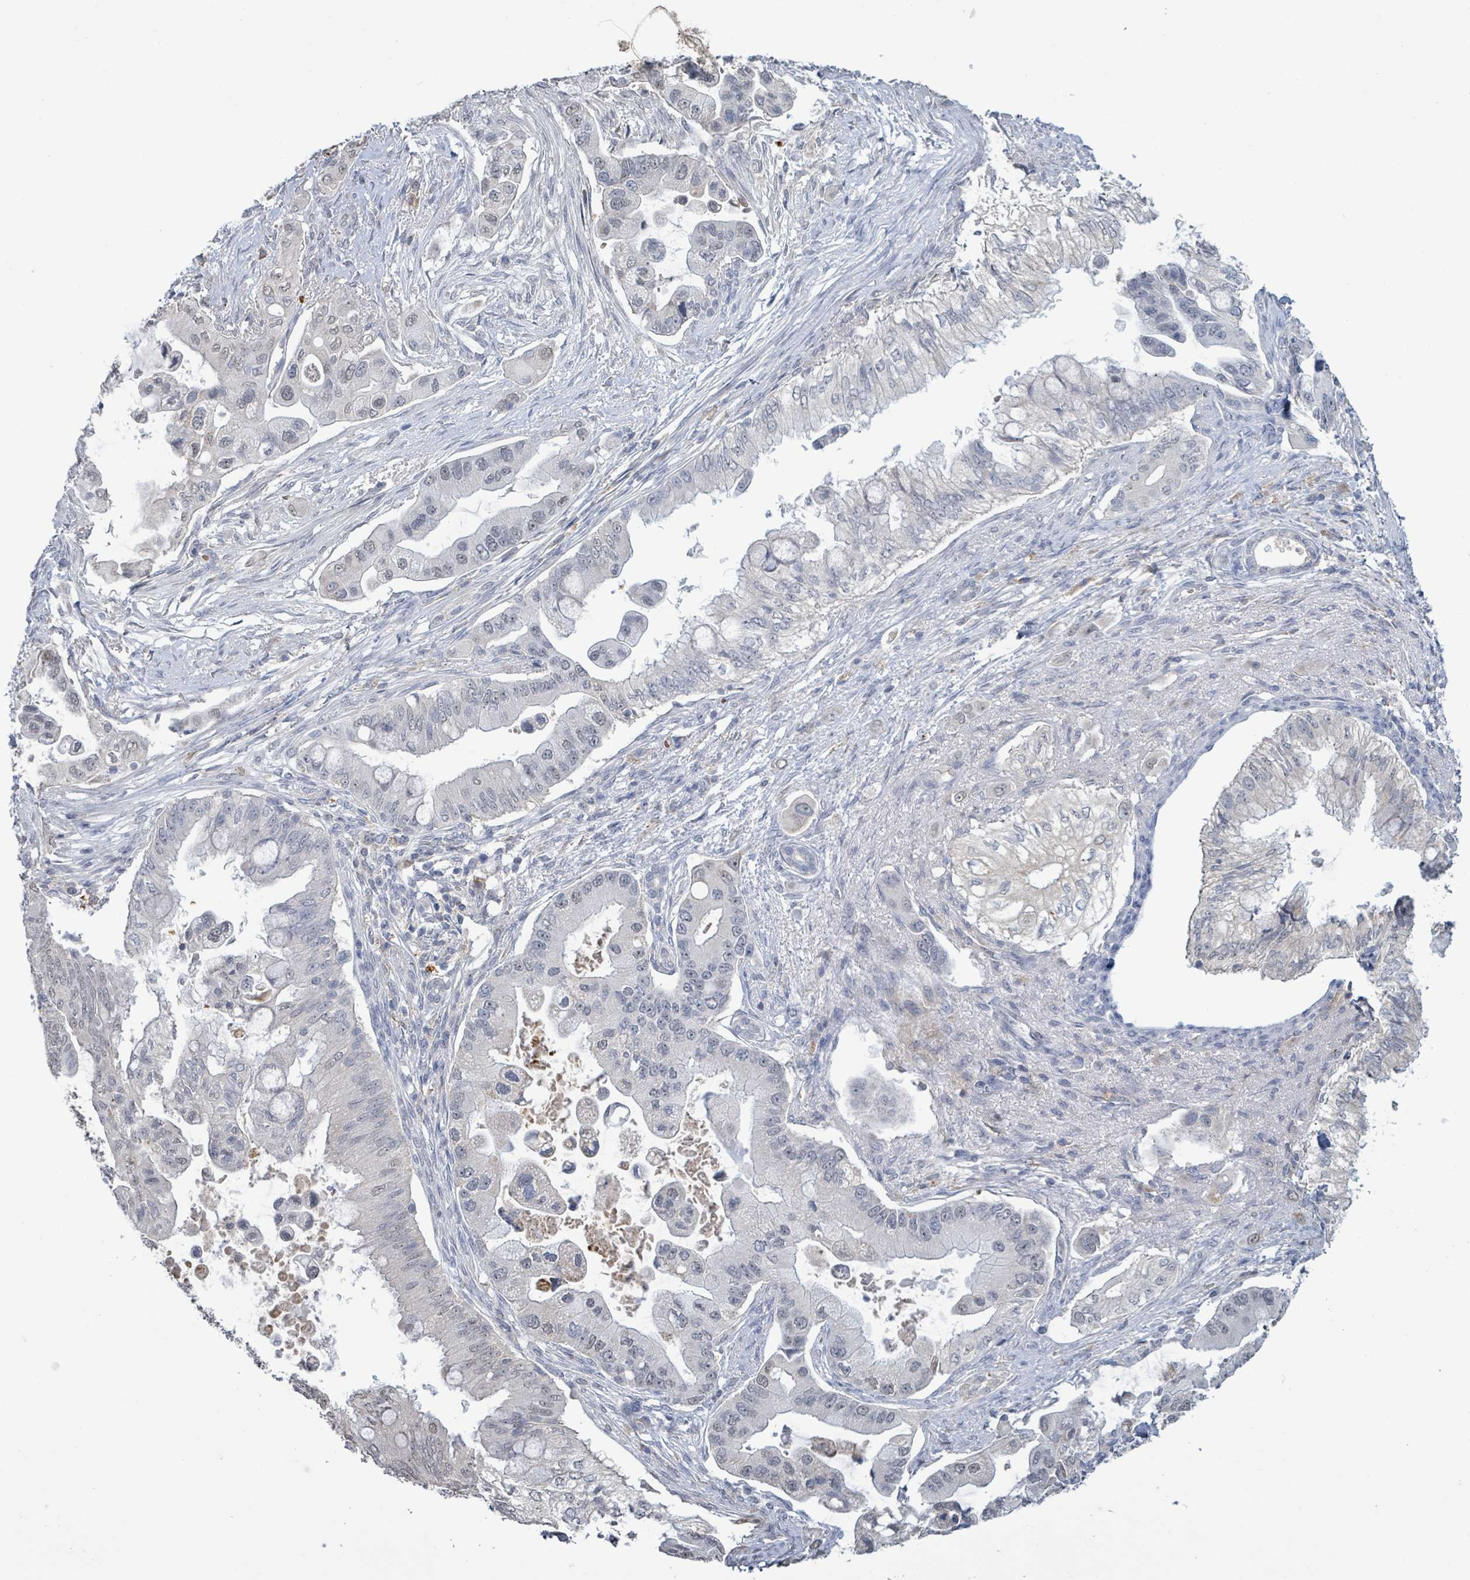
{"staining": {"intensity": "negative", "quantity": "none", "location": "none"}, "tissue": "pancreatic cancer", "cell_type": "Tumor cells", "image_type": "cancer", "snomed": [{"axis": "morphology", "description": "Adenocarcinoma, NOS"}, {"axis": "topography", "description": "Pancreas"}], "caption": "This micrograph is of pancreatic cancer stained with immunohistochemistry (IHC) to label a protein in brown with the nuclei are counter-stained blue. There is no expression in tumor cells.", "gene": "SEBOX", "patient": {"sex": "male", "age": 57}}